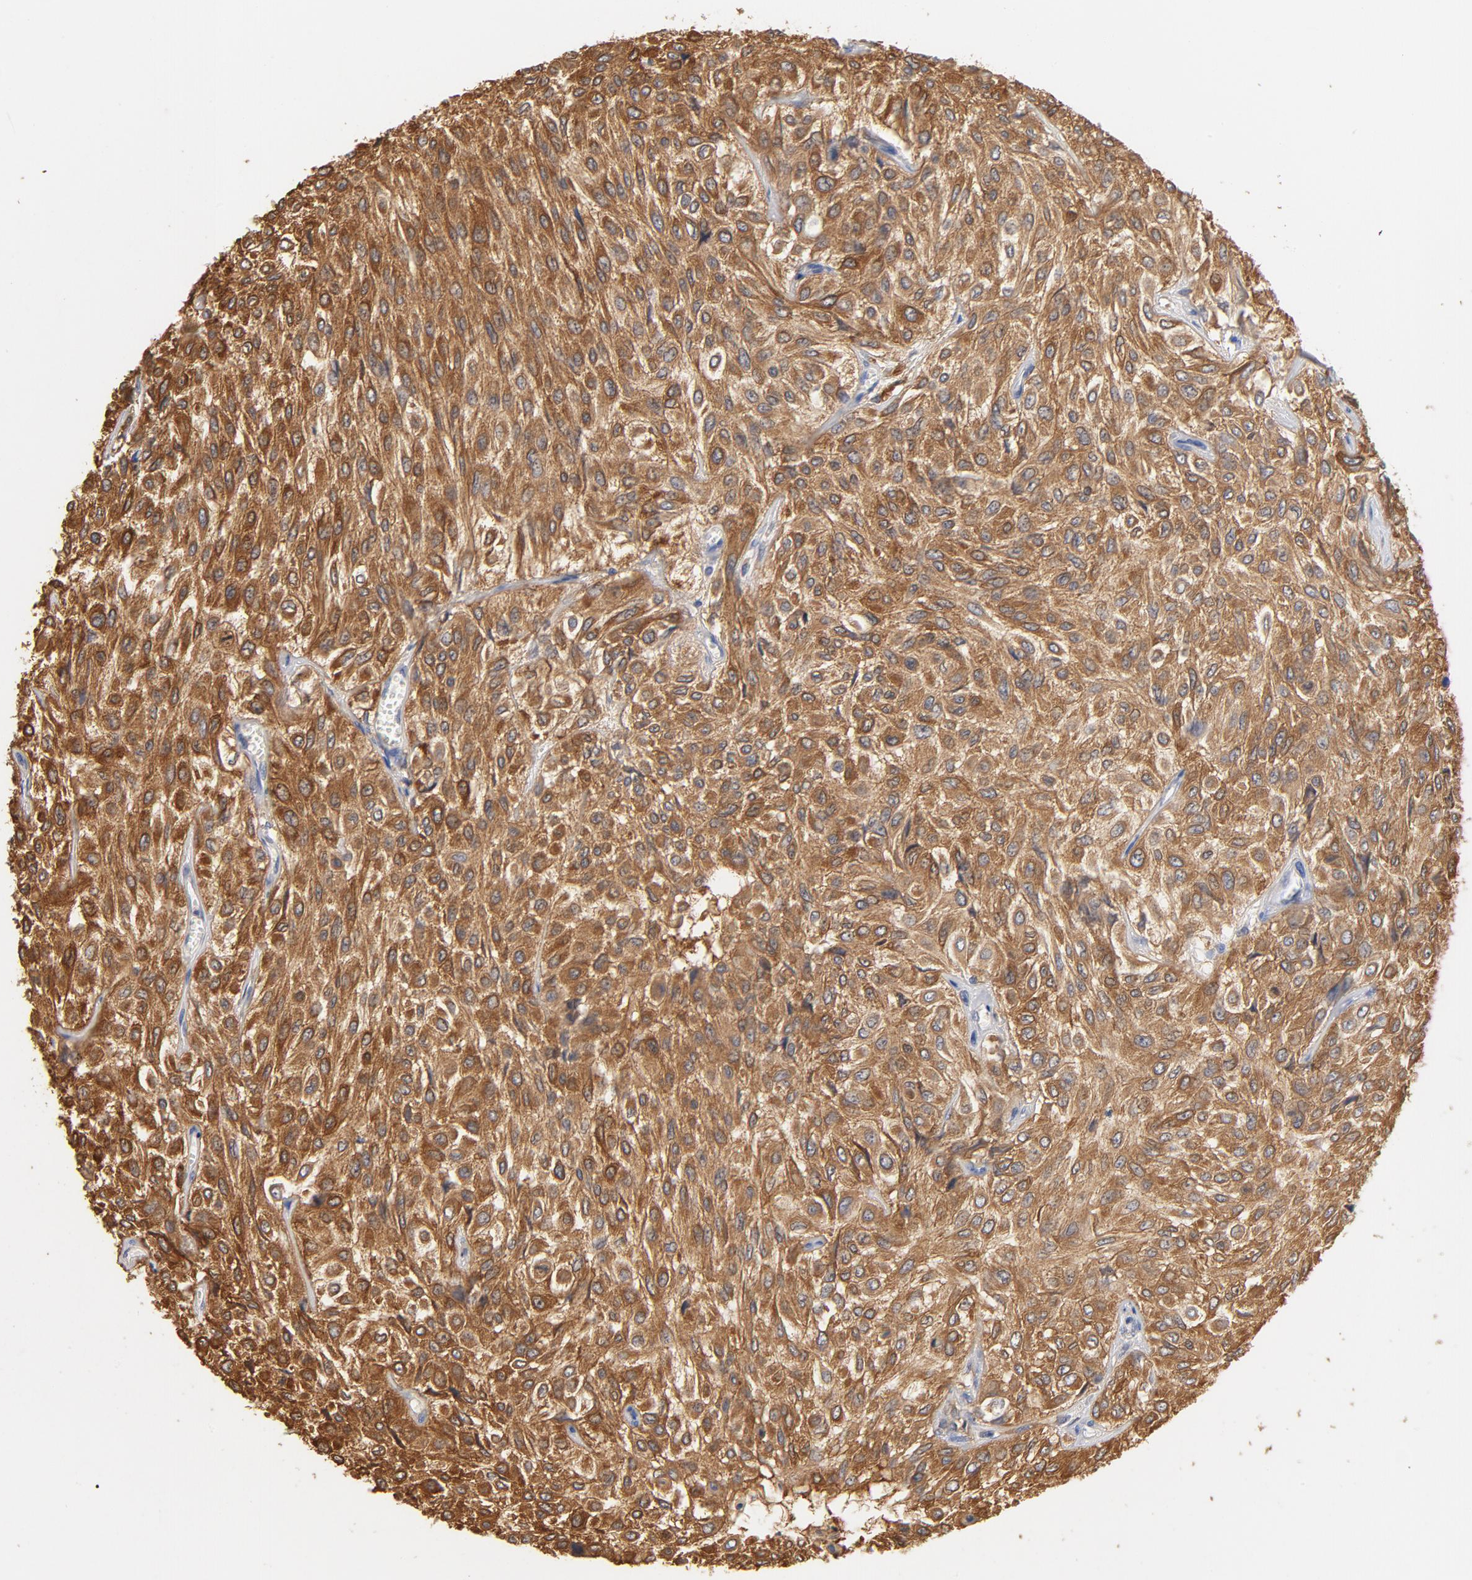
{"staining": {"intensity": "moderate", "quantity": ">75%", "location": "cytoplasmic/membranous"}, "tissue": "urothelial cancer", "cell_type": "Tumor cells", "image_type": "cancer", "snomed": [{"axis": "morphology", "description": "Urothelial carcinoma, High grade"}, {"axis": "topography", "description": "Urinary bladder"}], "caption": "High-grade urothelial carcinoma stained with DAB IHC exhibits medium levels of moderate cytoplasmic/membranous staining in about >75% of tumor cells. (DAB IHC, brown staining for protein, blue staining for nuclei).", "gene": "EZR", "patient": {"sex": "male", "age": 57}}